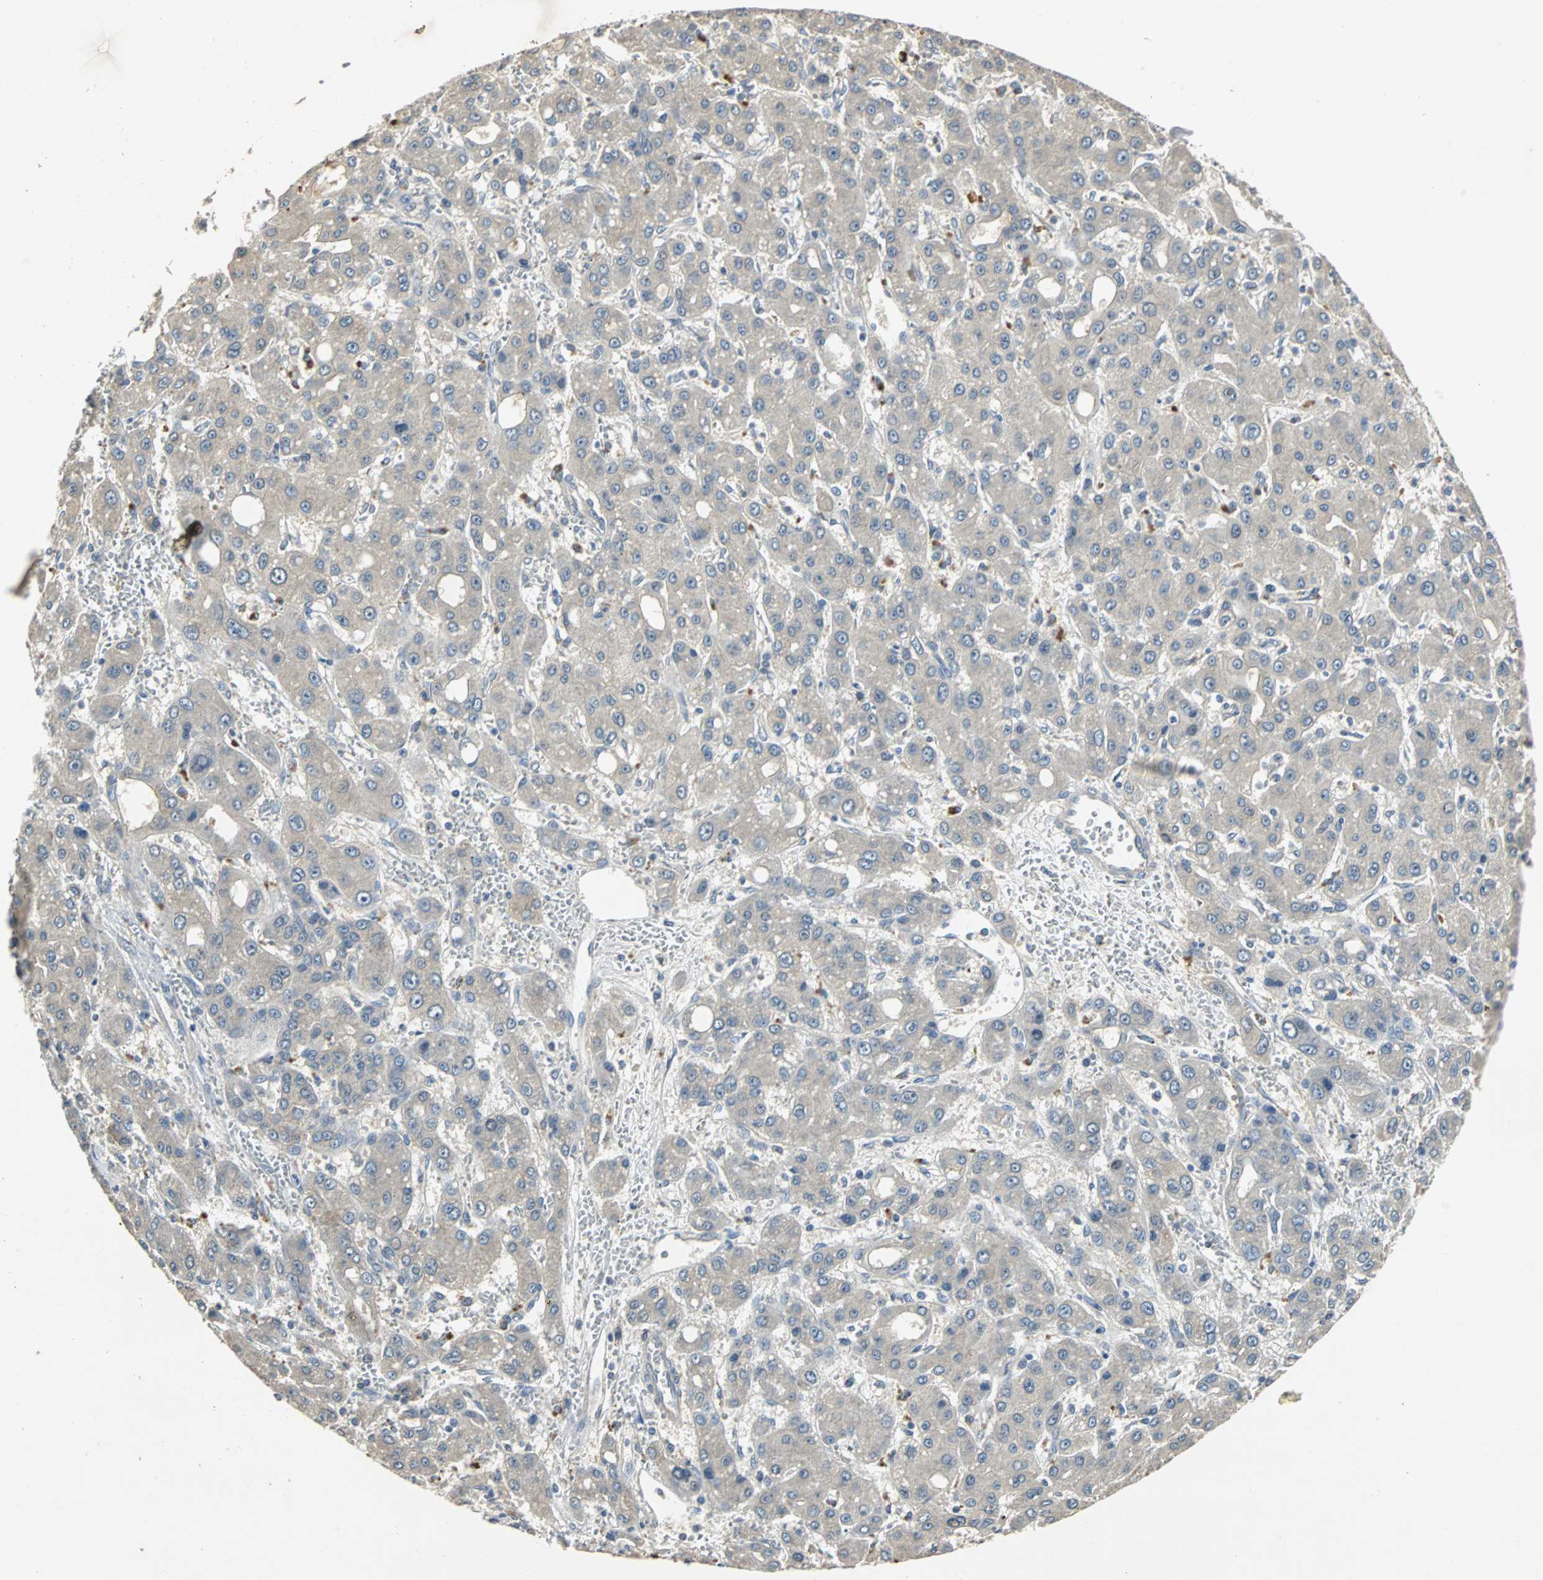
{"staining": {"intensity": "weak", "quantity": "25%-75%", "location": "cytoplasmic/membranous"}, "tissue": "liver cancer", "cell_type": "Tumor cells", "image_type": "cancer", "snomed": [{"axis": "morphology", "description": "Carcinoma, Hepatocellular, NOS"}, {"axis": "topography", "description": "Liver"}], "caption": "IHC micrograph of human liver cancer (hepatocellular carcinoma) stained for a protein (brown), which demonstrates low levels of weak cytoplasmic/membranous expression in approximately 25%-75% of tumor cells.", "gene": "ABHD2", "patient": {"sex": "male", "age": 55}}